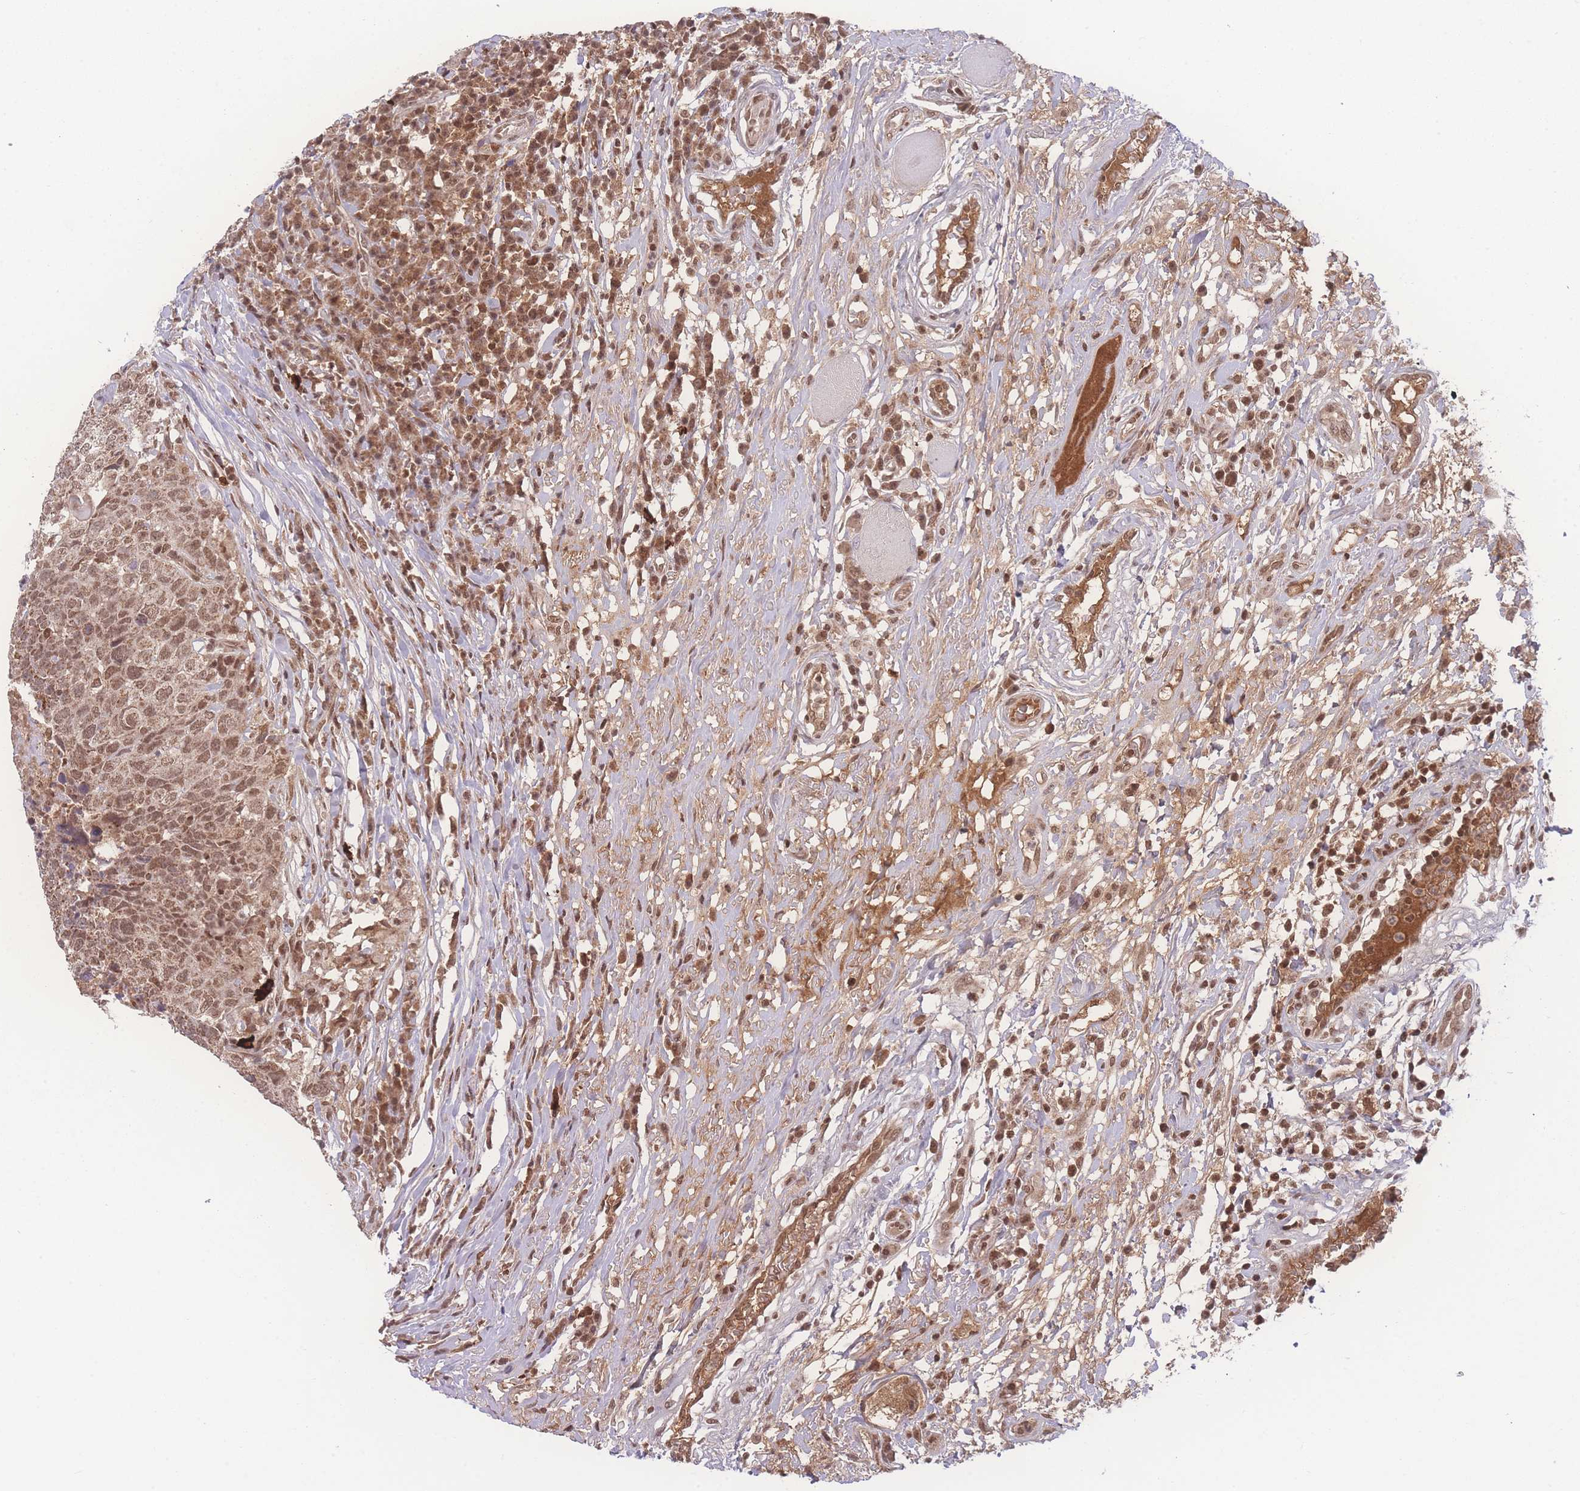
{"staining": {"intensity": "moderate", "quantity": ">75%", "location": "cytoplasmic/membranous,nuclear"}, "tissue": "head and neck cancer", "cell_type": "Tumor cells", "image_type": "cancer", "snomed": [{"axis": "morphology", "description": "Normal tissue, NOS"}, {"axis": "morphology", "description": "Squamous cell carcinoma, NOS"}, {"axis": "topography", "description": "Skeletal muscle"}, {"axis": "topography", "description": "Vascular tissue"}, {"axis": "topography", "description": "Peripheral nerve tissue"}, {"axis": "topography", "description": "Head-Neck"}], "caption": "Immunohistochemistry histopathology image of neoplastic tissue: squamous cell carcinoma (head and neck) stained using IHC demonstrates medium levels of moderate protein expression localized specifically in the cytoplasmic/membranous and nuclear of tumor cells, appearing as a cytoplasmic/membranous and nuclear brown color.", "gene": "RAVER1", "patient": {"sex": "male", "age": 66}}